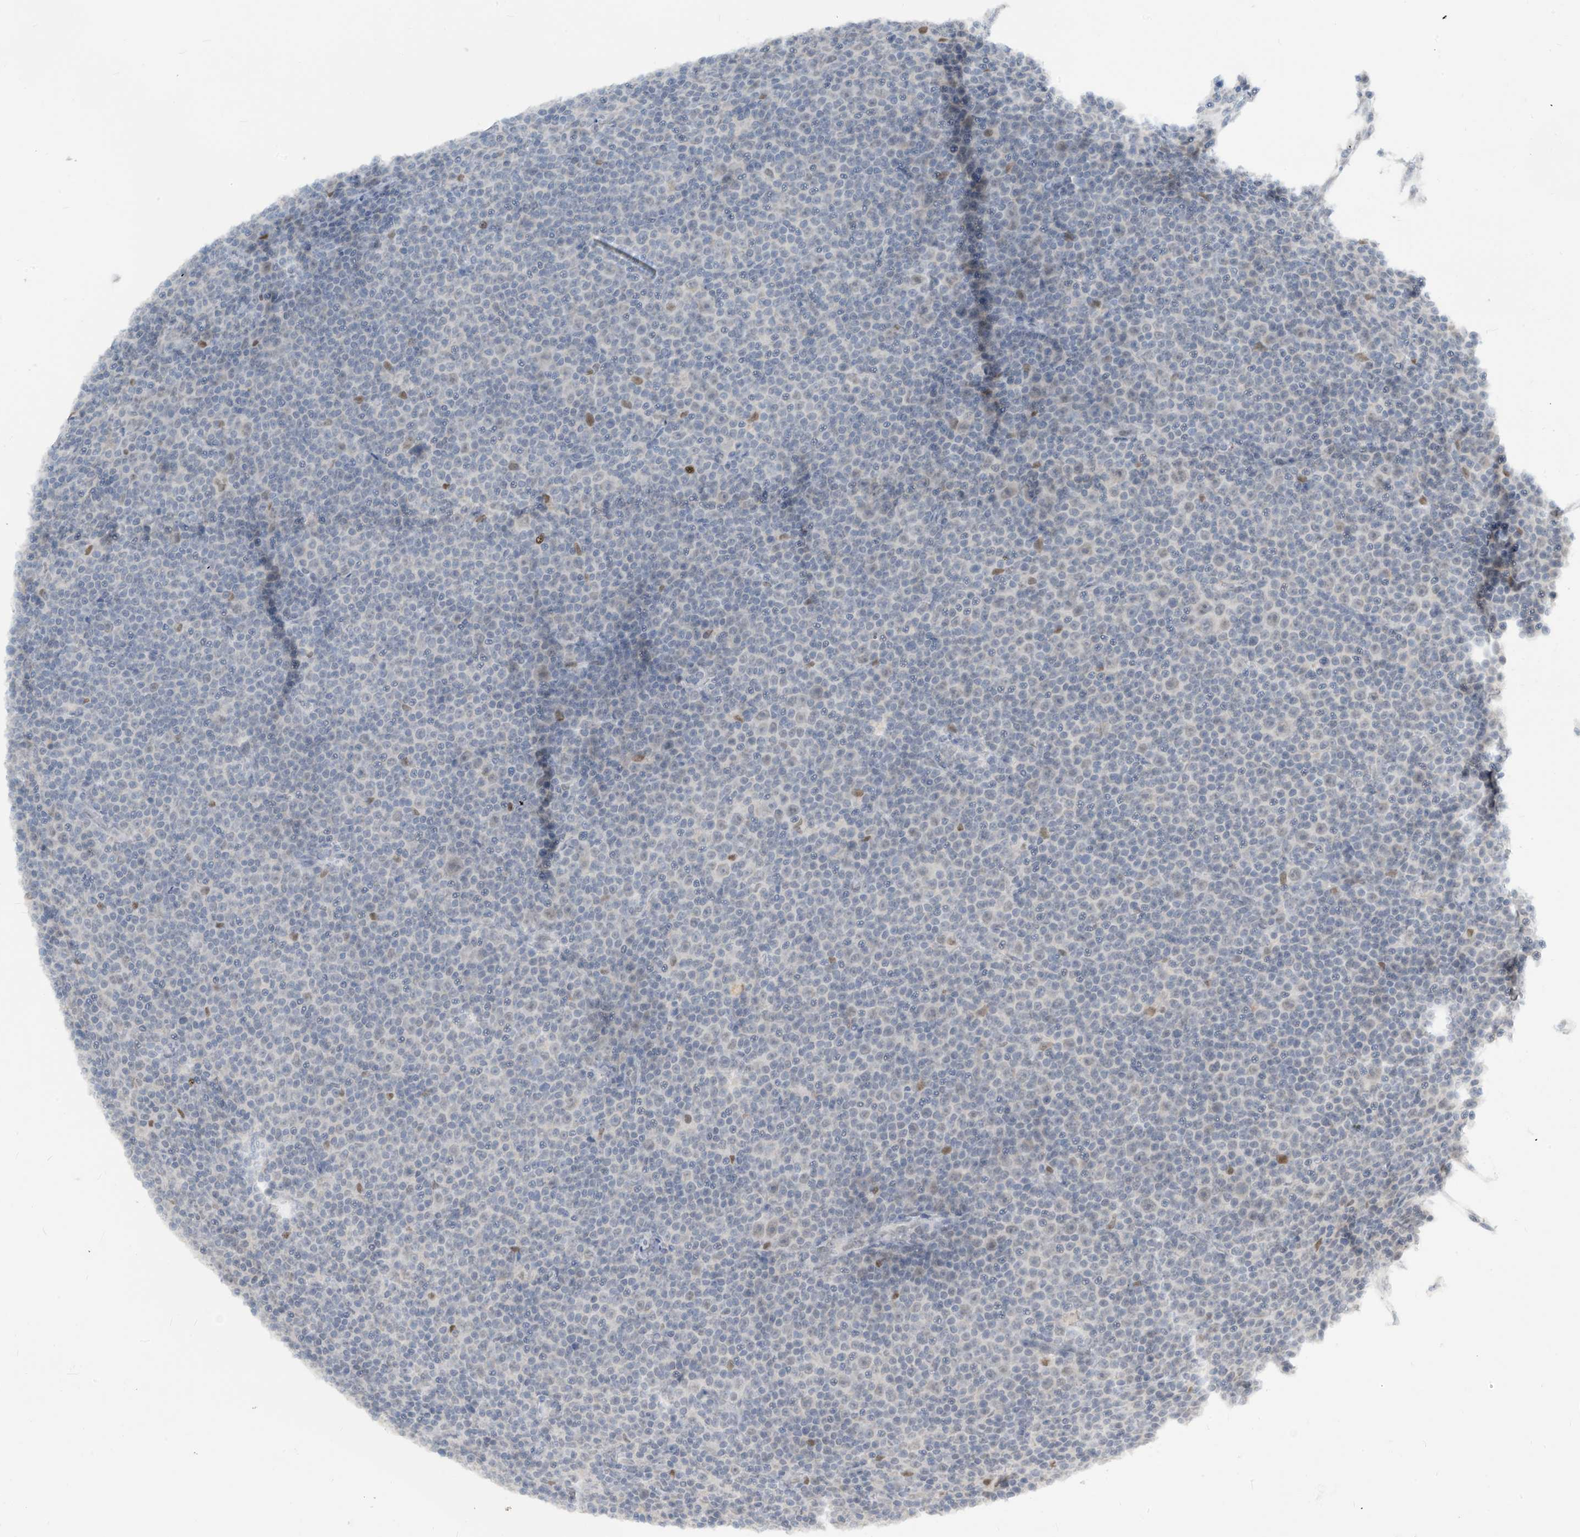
{"staining": {"intensity": "negative", "quantity": "none", "location": "none"}, "tissue": "lymphoma", "cell_type": "Tumor cells", "image_type": "cancer", "snomed": [{"axis": "morphology", "description": "Malignant lymphoma, non-Hodgkin's type, Low grade"}, {"axis": "topography", "description": "Lymph node"}], "caption": "The histopathology image reveals no staining of tumor cells in low-grade malignant lymphoma, non-Hodgkin's type.", "gene": "METAP1D", "patient": {"sex": "female", "age": 67}}